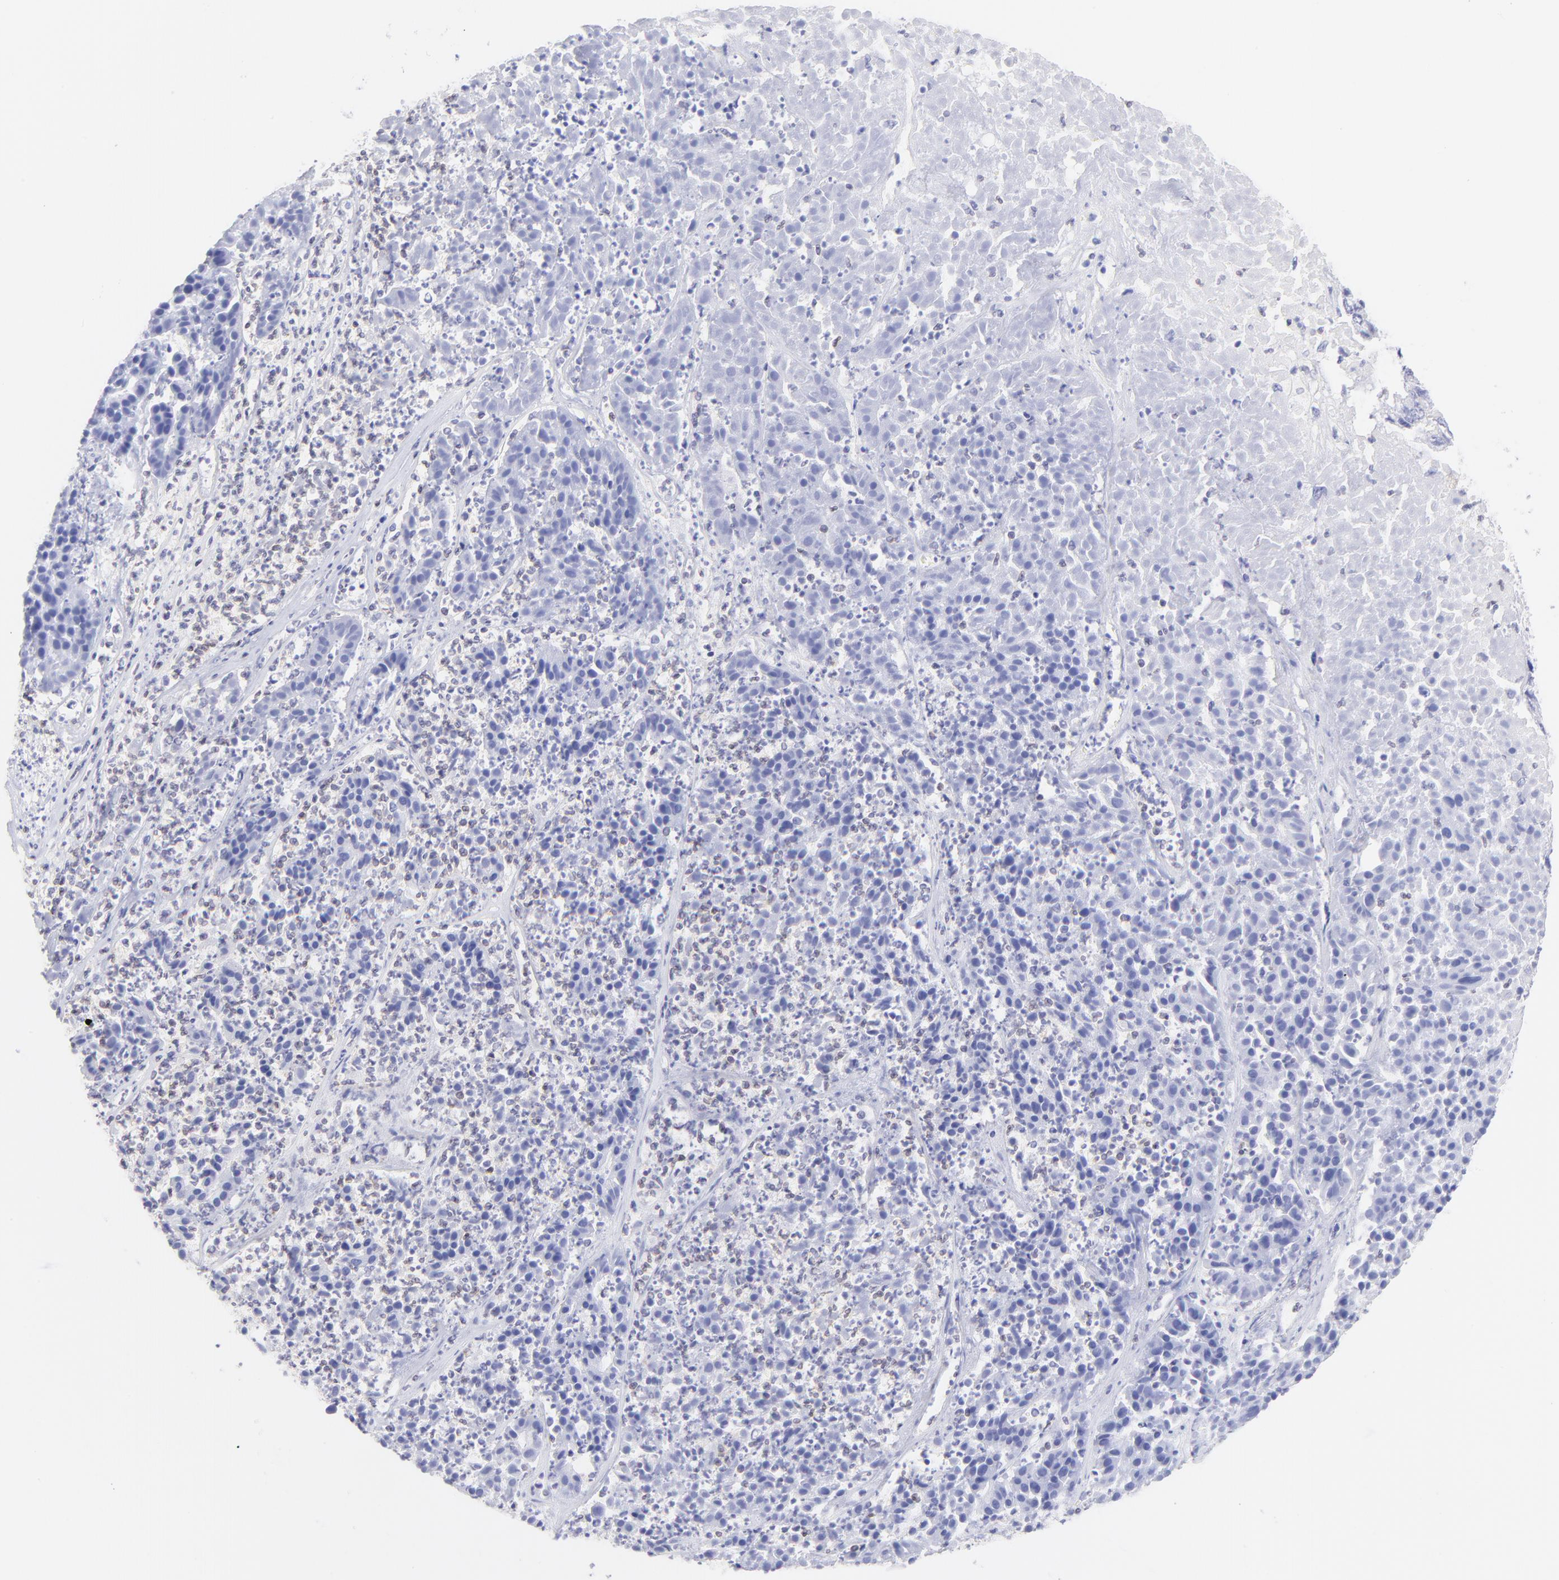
{"staining": {"intensity": "negative", "quantity": "none", "location": "none"}, "tissue": "pancreatic cancer", "cell_type": "Tumor cells", "image_type": "cancer", "snomed": [{"axis": "morphology", "description": "Adenocarcinoma, NOS"}, {"axis": "topography", "description": "Pancreas"}], "caption": "DAB immunohistochemical staining of human adenocarcinoma (pancreatic) displays no significant expression in tumor cells.", "gene": "IRAG2", "patient": {"sex": "male", "age": 50}}